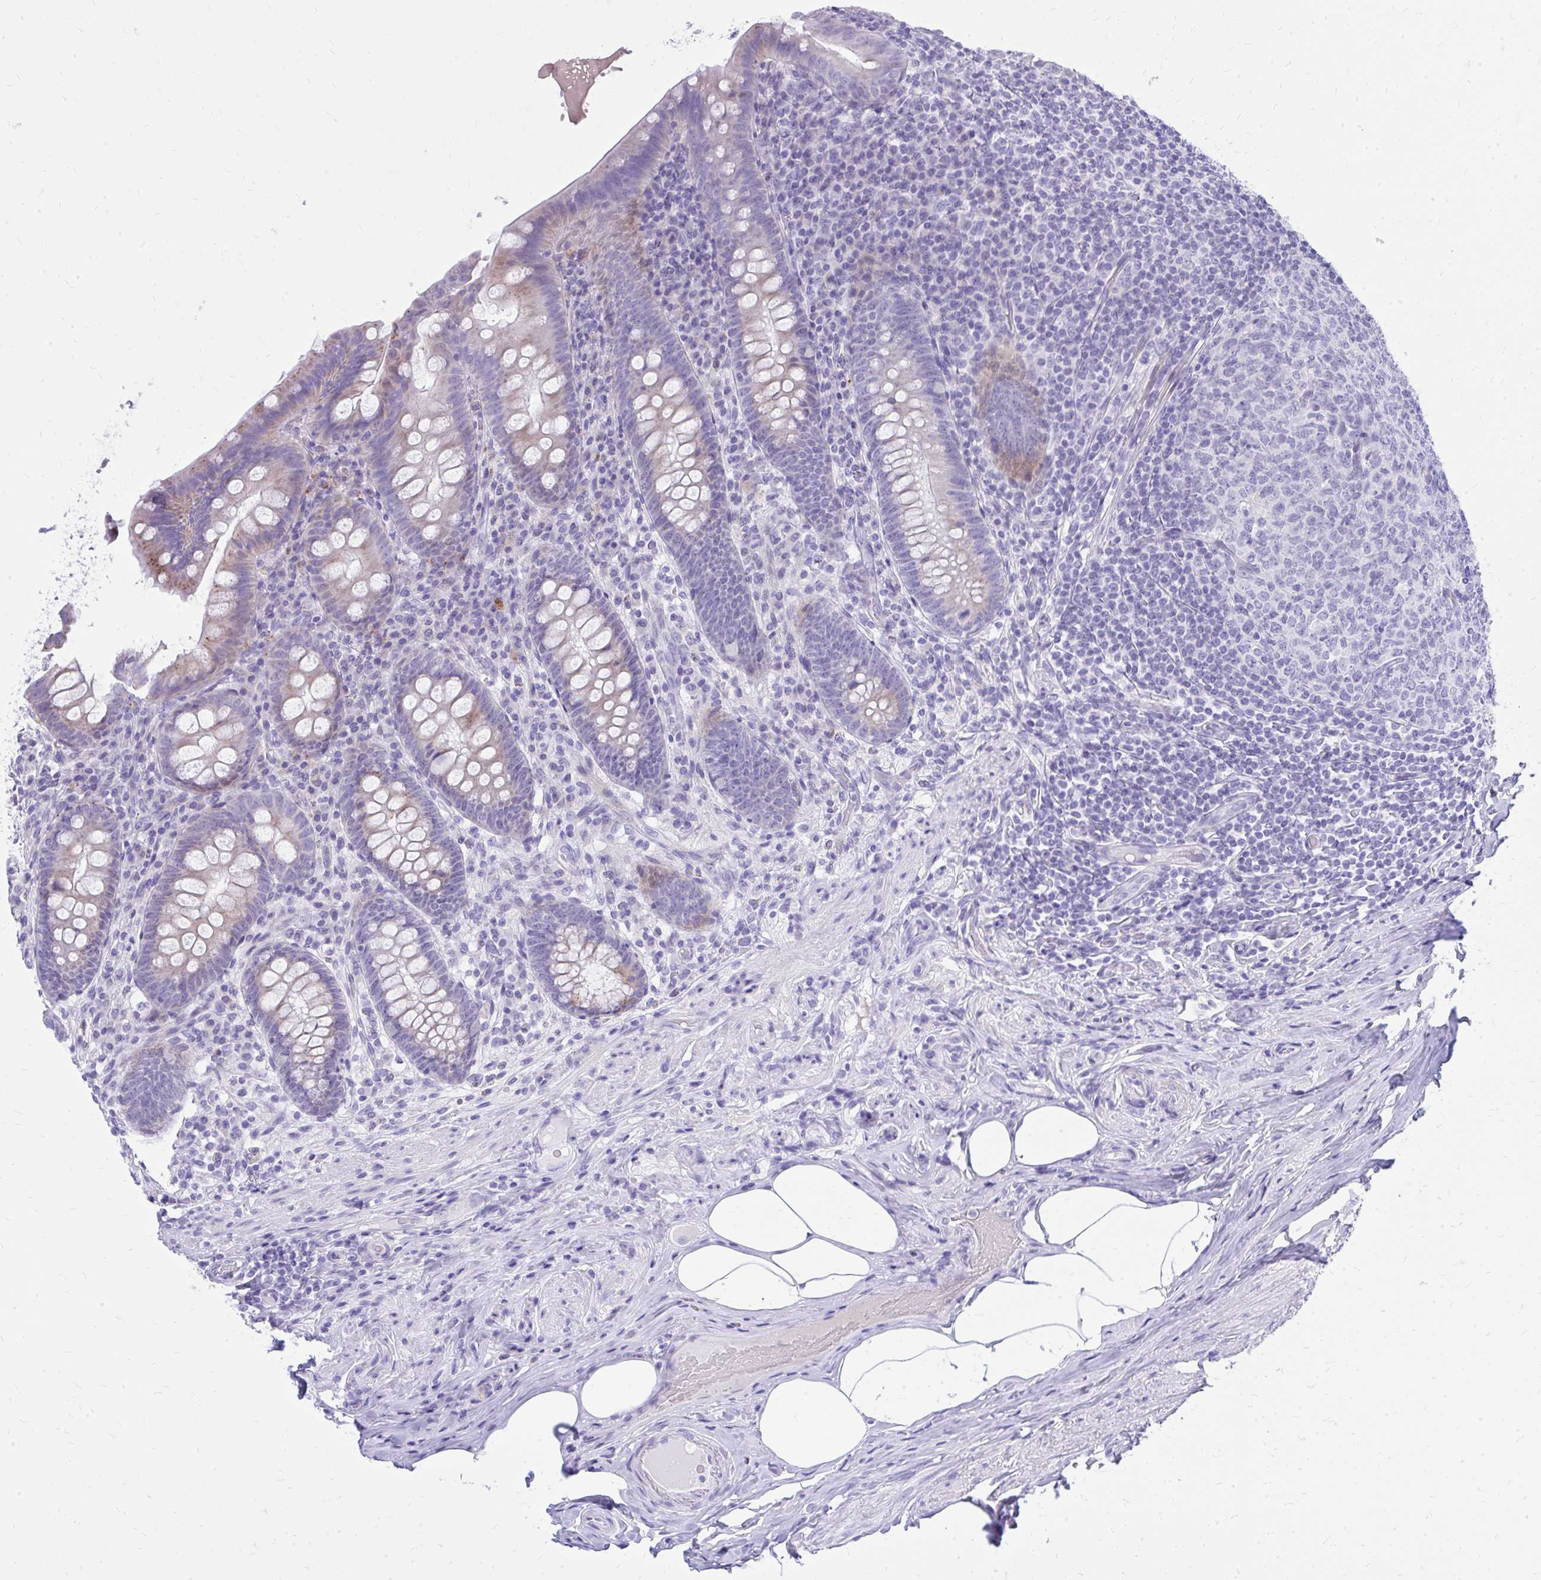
{"staining": {"intensity": "moderate", "quantity": "<25%", "location": "cytoplasmic/membranous"}, "tissue": "appendix", "cell_type": "Glandular cells", "image_type": "normal", "snomed": [{"axis": "morphology", "description": "Normal tissue, NOS"}, {"axis": "topography", "description": "Appendix"}], "caption": "Brown immunohistochemical staining in benign human appendix reveals moderate cytoplasmic/membranous positivity in about <25% of glandular cells.", "gene": "BCL6B", "patient": {"sex": "male", "age": 71}}